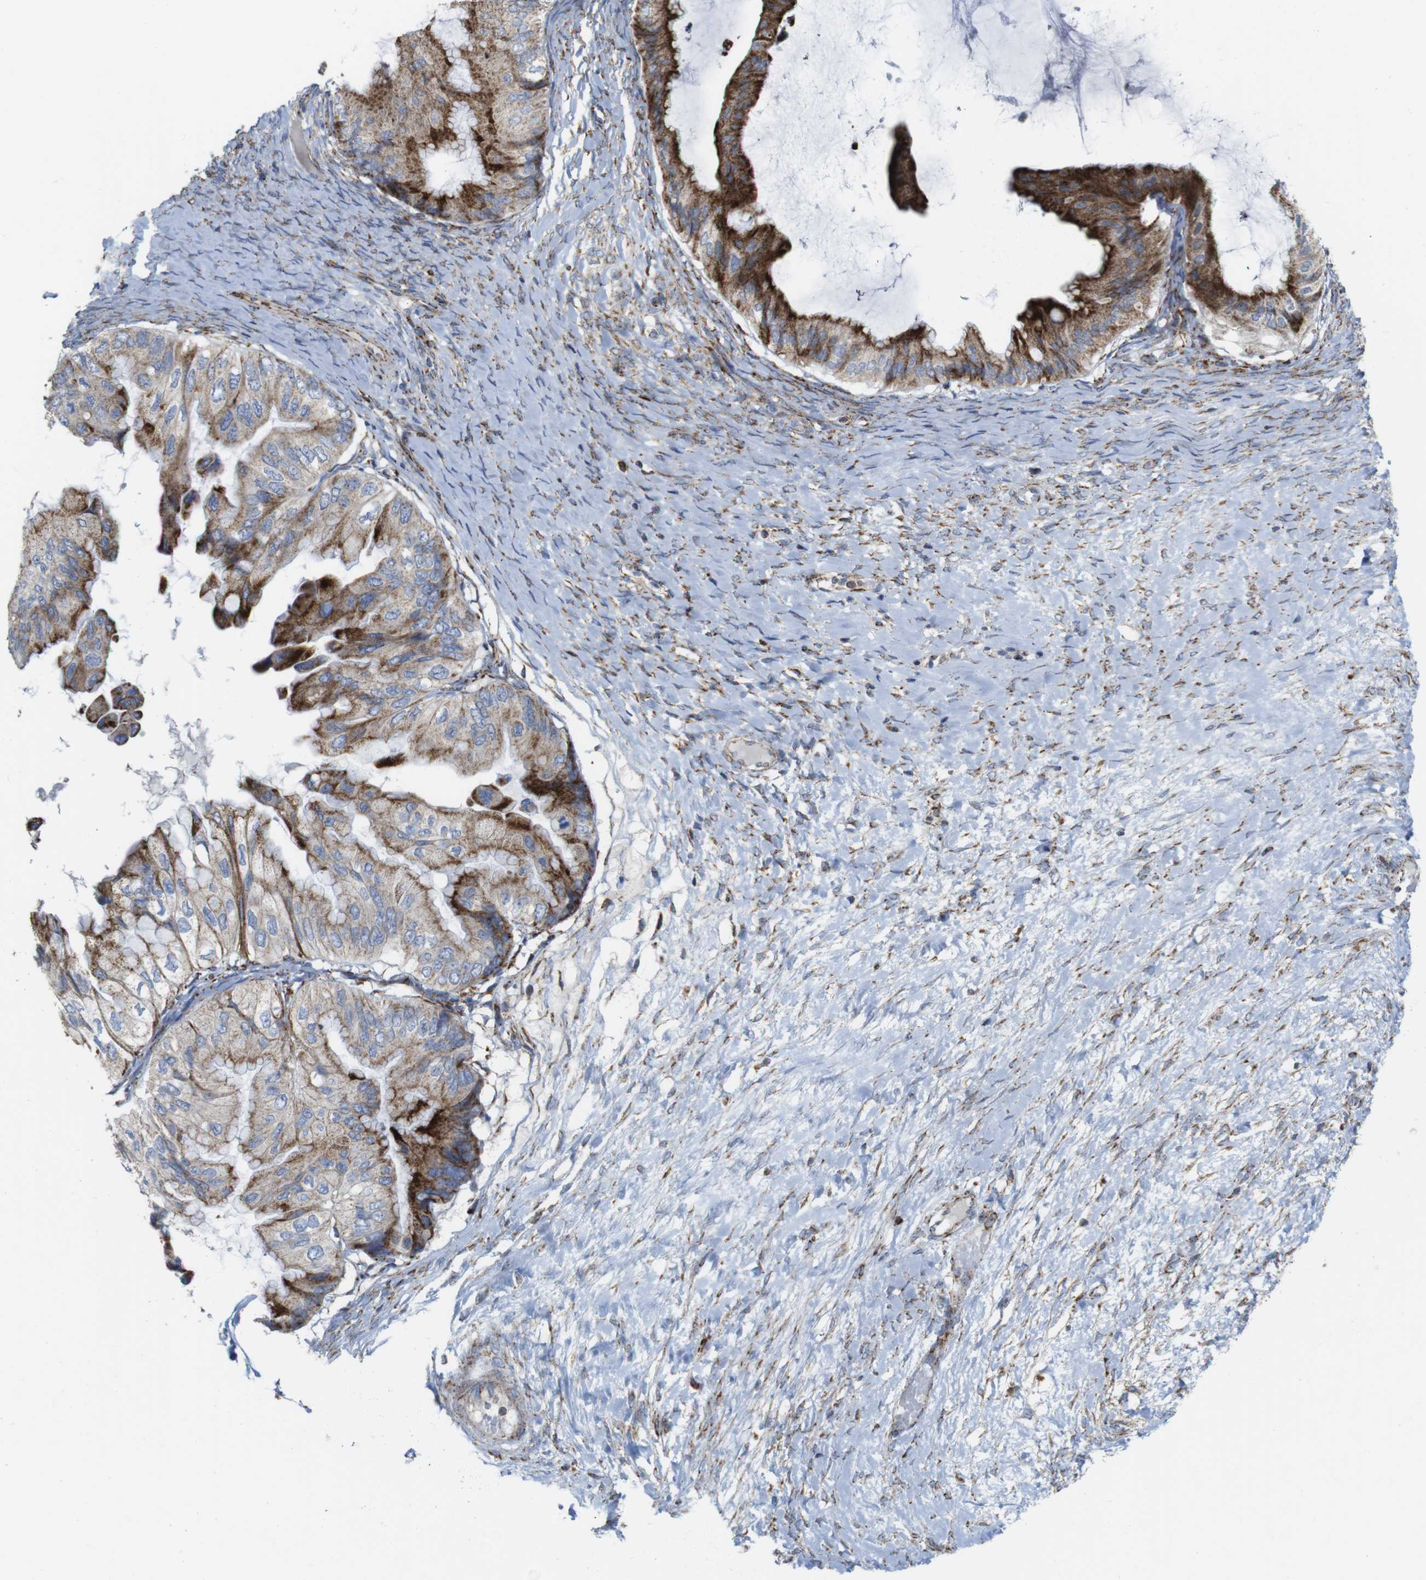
{"staining": {"intensity": "strong", "quantity": "25%-75%", "location": "cytoplasmic/membranous"}, "tissue": "ovarian cancer", "cell_type": "Tumor cells", "image_type": "cancer", "snomed": [{"axis": "morphology", "description": "Cystadenocarcinoma, mucinous, NOS"}, {"axis": "topography", "description": "Ovary"}], "caption": "Mucinous cystadenocarcinoma (ovarian) stained with DAB immunohistochemistry displays high levels of strong cytoplasmic/membranous expression in approximately 25%-75% of tumor cells.", "gene": "TMEM192", "patient": {"sex": "female", "age": 61}}